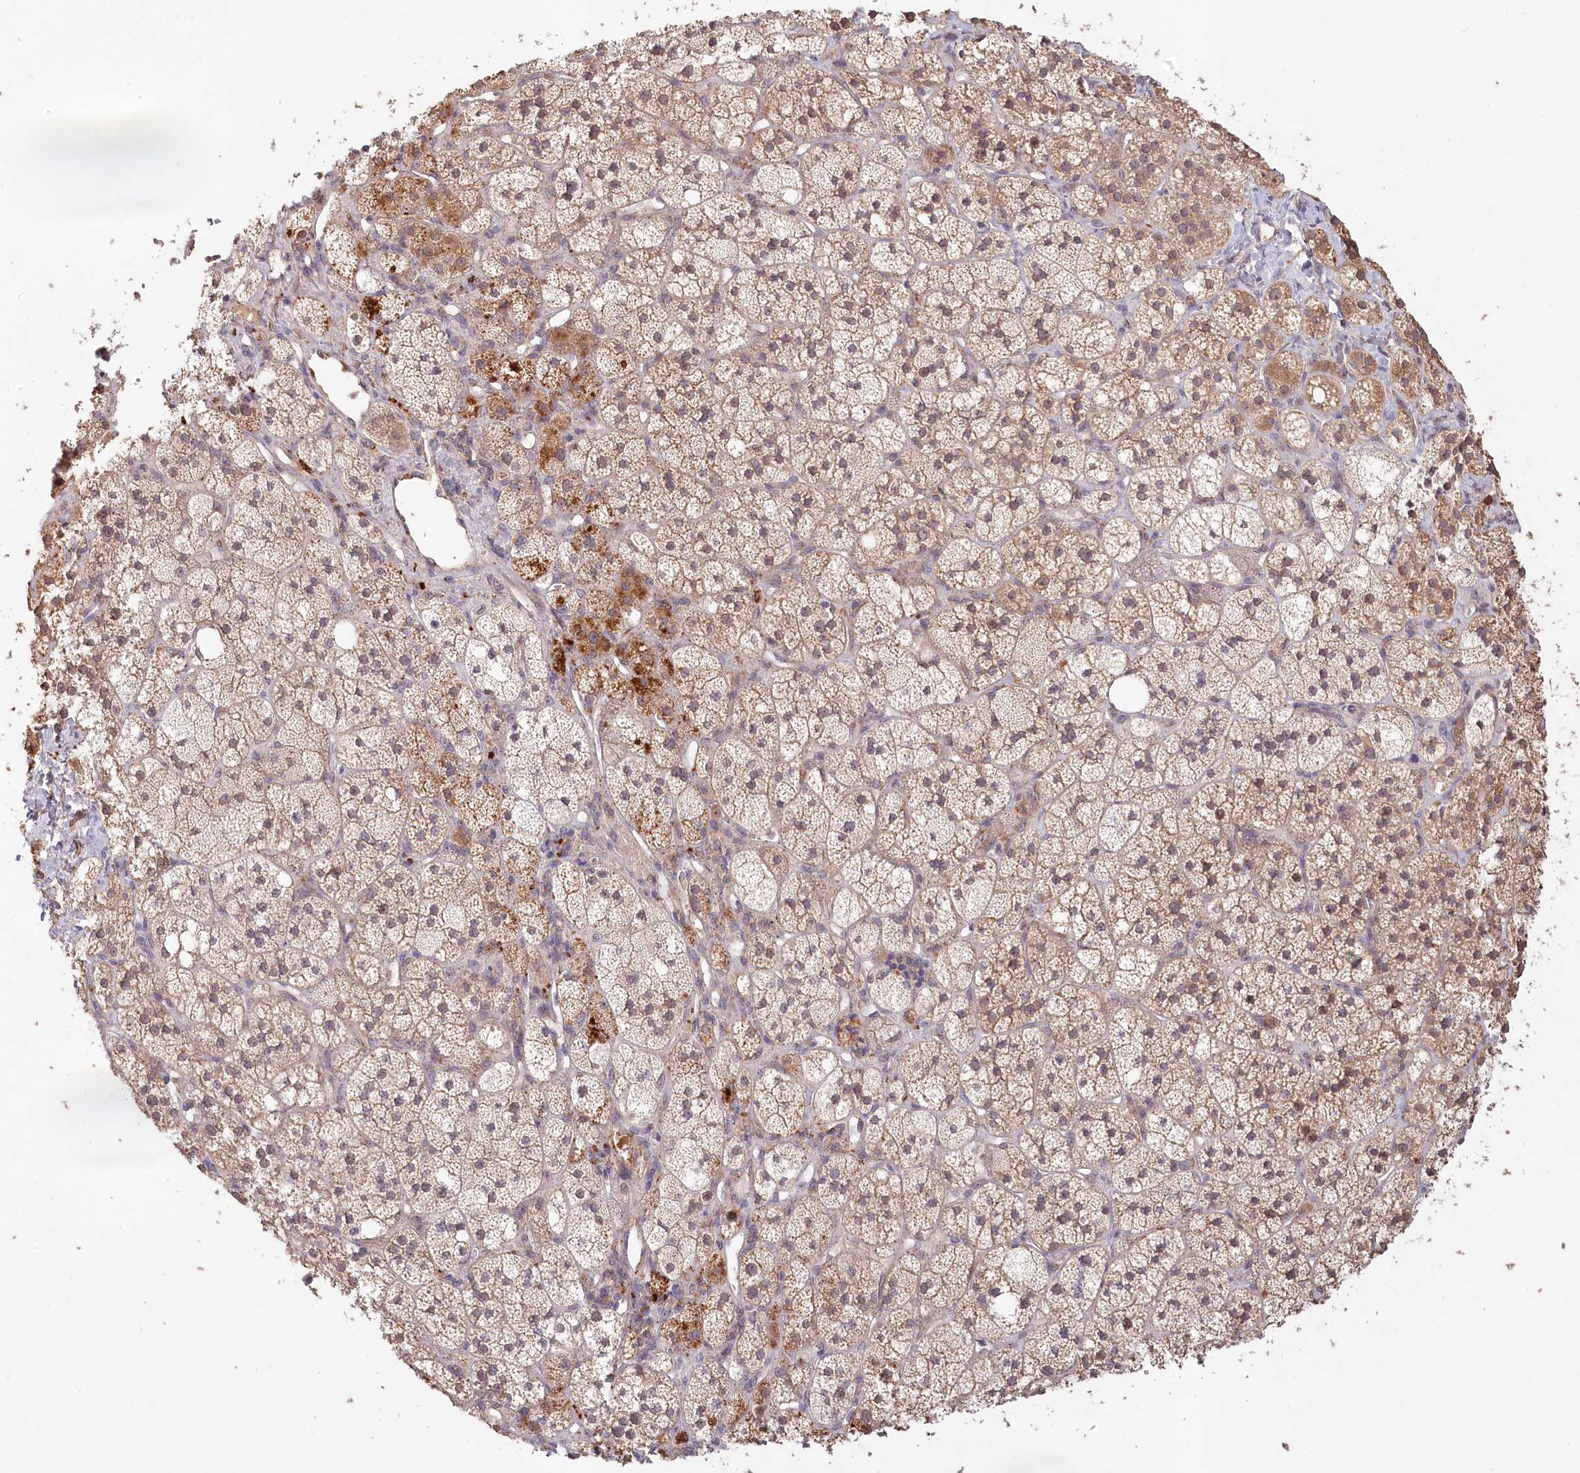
{"staining": {"intensity": "moderate", "quantity": "25%-75%", "location": "cytoplasmic/membranous,nuclear"}, "tissue": "adrenal gland", "cell_type": "Glandular cells", "image_type": "normal", "snomed": [{"axis": "morphology", "description": "Normal tissue, NOS"}, {"axis": "topography", "description": "Adrenal gland"}], "caption": "The micrograph shows staining of normal adrenal gland, revealing moderate cytoplasmic/membranous,nuclear protein positivity (brown color) within glandular cells. The staining was performed using DAB to visualize the protein expression in brown, while the nuclei were stained in blue with hematoxylin (Magnification: 20x).", "gene": "IRAK1BP1", "patient": {"sex": "male", "age": 61}}